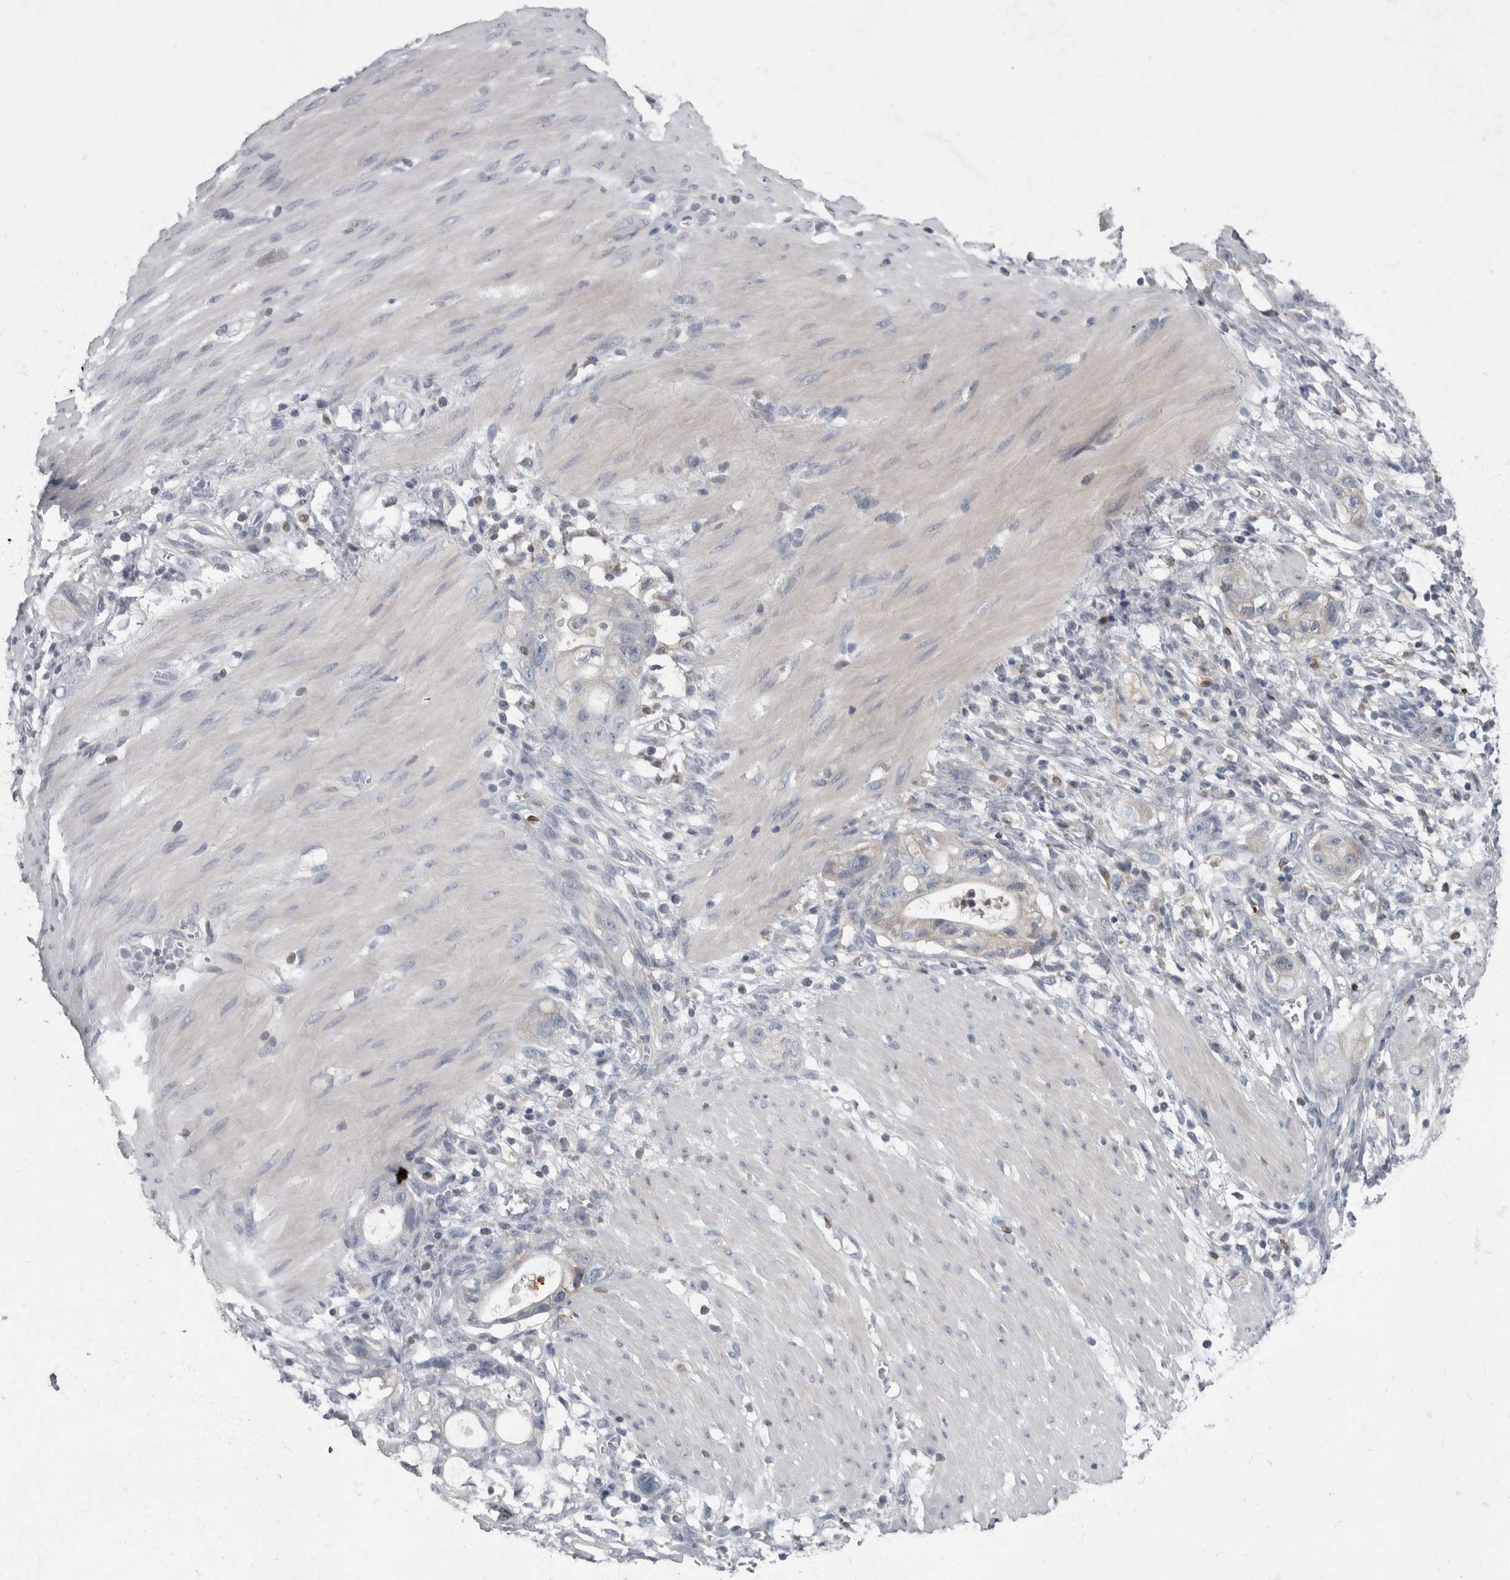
{"staining": {"intensity": "negative", "quantity": "none", "location": "none"}, "tissue": "stomach cancer", "cell_type": "Tumor cells", "image_type": "cancer", "snomed": [{"axis": "morphology", "description": "Adenocarcinoma, NOS"}, {"axis": "topography", "description": "Stomach"}, {"axis": "topography", "description": "Stomach, lower"}], "caption": "Adenocarcinoma (stomach) stained for a protein using immunohistochemistry displays no positivity tumor cells.", "gene": "PPP1R3C", "patient": {"sex": "female", "age": 48}}